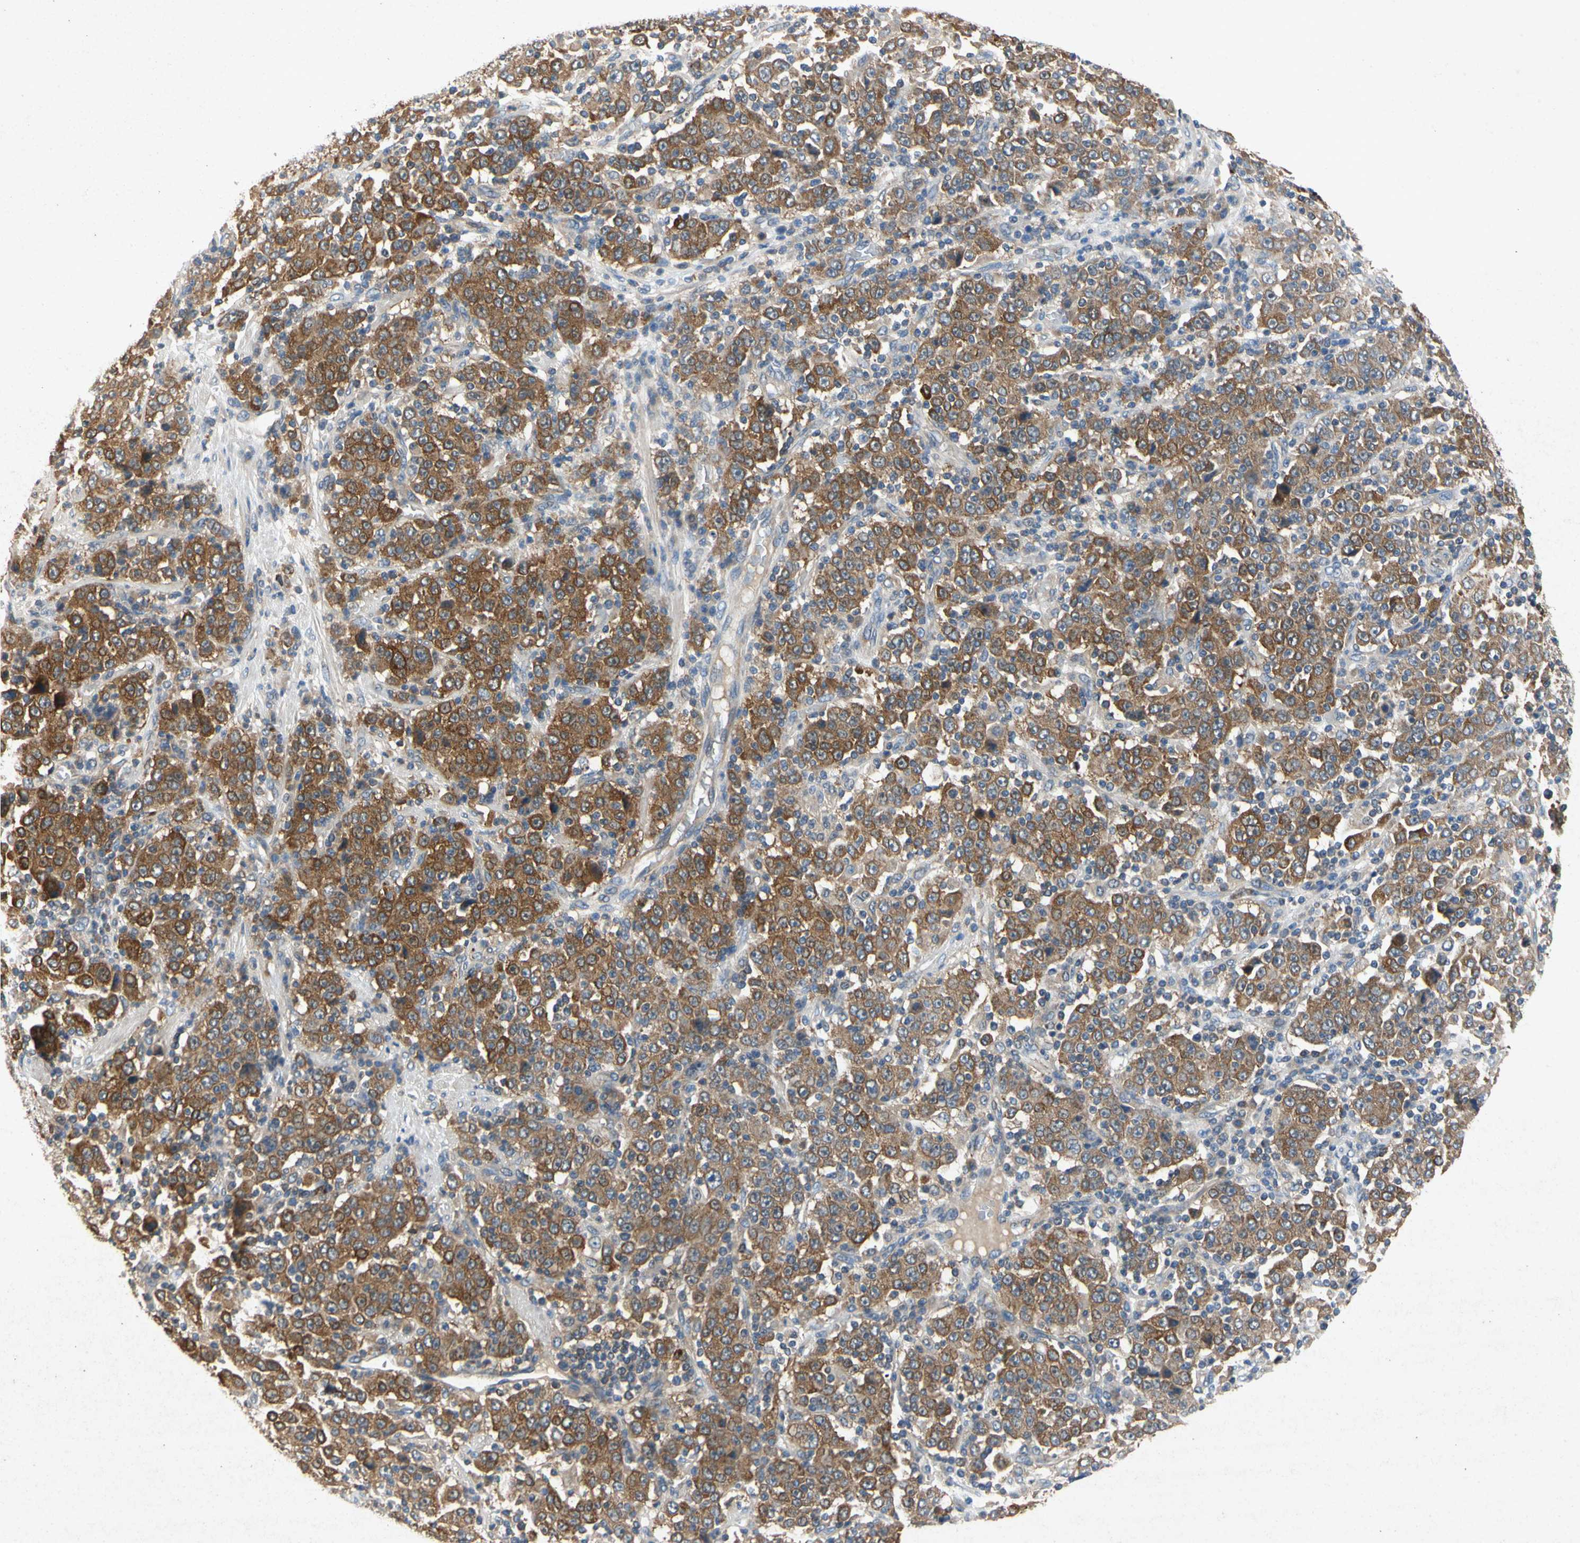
{"staining": {"intensity": "moderate", "quantity": ">75%", "location": "cytoplasmic/membranous"}, "tissue": "stomach cancer", "cell_type": "Tumor cells", "image_type": "cancer", "snomed": [{"axis": "morphology", "description": "Normal tissue, NOS"}, {"axis": "morphology", "description": "Adenocarcinoma, NOS"}, {"axis": "topography", "description": "Stomach, upper"}, {"axis": "topography", "description": "Stomach"}], "caption": "Stomach adenocarcinoma tissue reveals moderate cytoplasmic/membranous staining in approximately >75% of tumor cells, visualized by immunohistochemistry.", "gene": "RPS6KA1", "patient": {"sex": "male", "age": 59}}